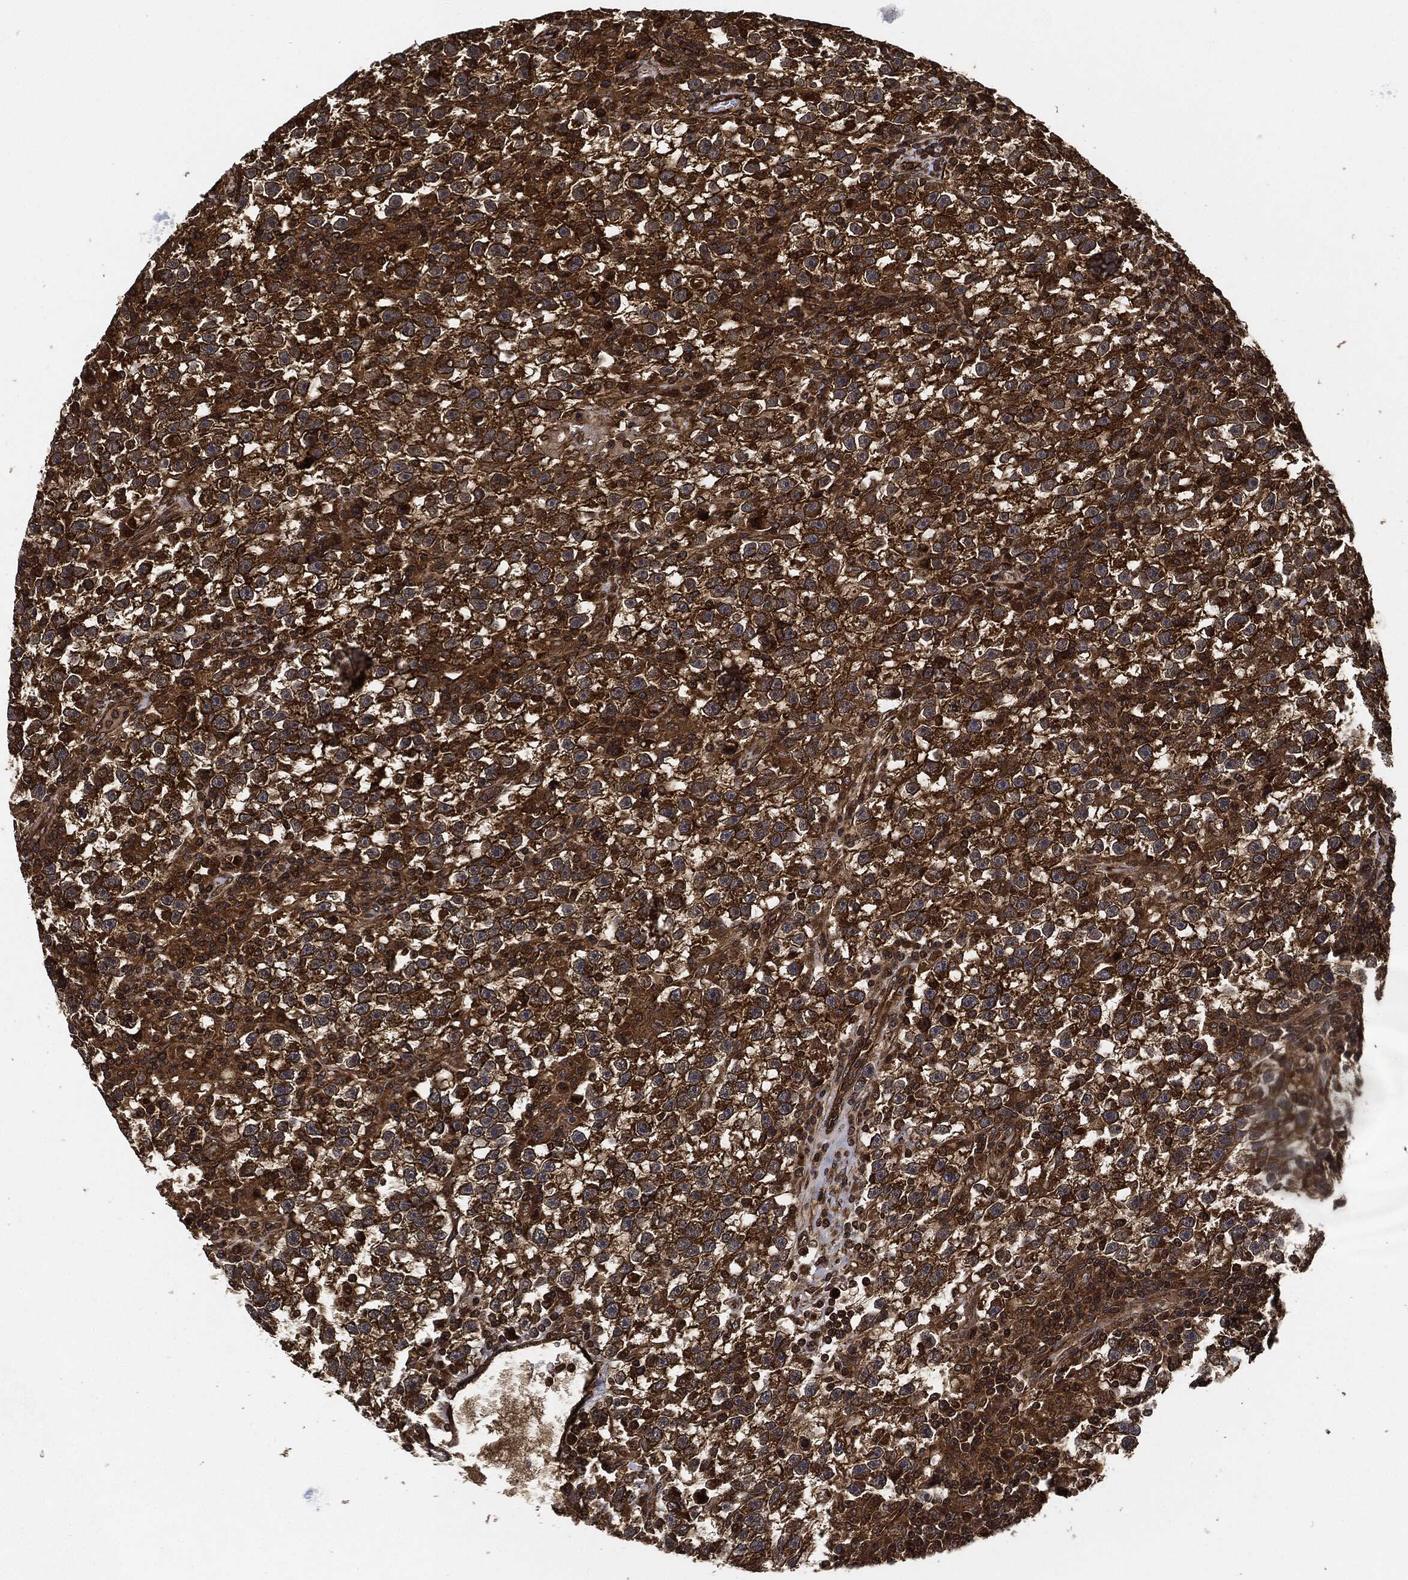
{"staining": {"intensity": "strong", "quantity": ">75%", "location": "cytoplasmic/membranous"}, "tissue": "testis cancer", "cell_type": "Tumor cells", "image_type": "cancer", "snomed": [{"axis": "morphology", "description": "Seminoma, NOS"}, {"axis": "topography", "description": "Testis"}], "caption": "DAB immunohistochemical staining of human testis seminoma shows strong cytoplasmic/membranous protein staining in approximately >75% of tumor cells.", "gene": "CEP290", "patient": {"sex": "male", "age": 47}}